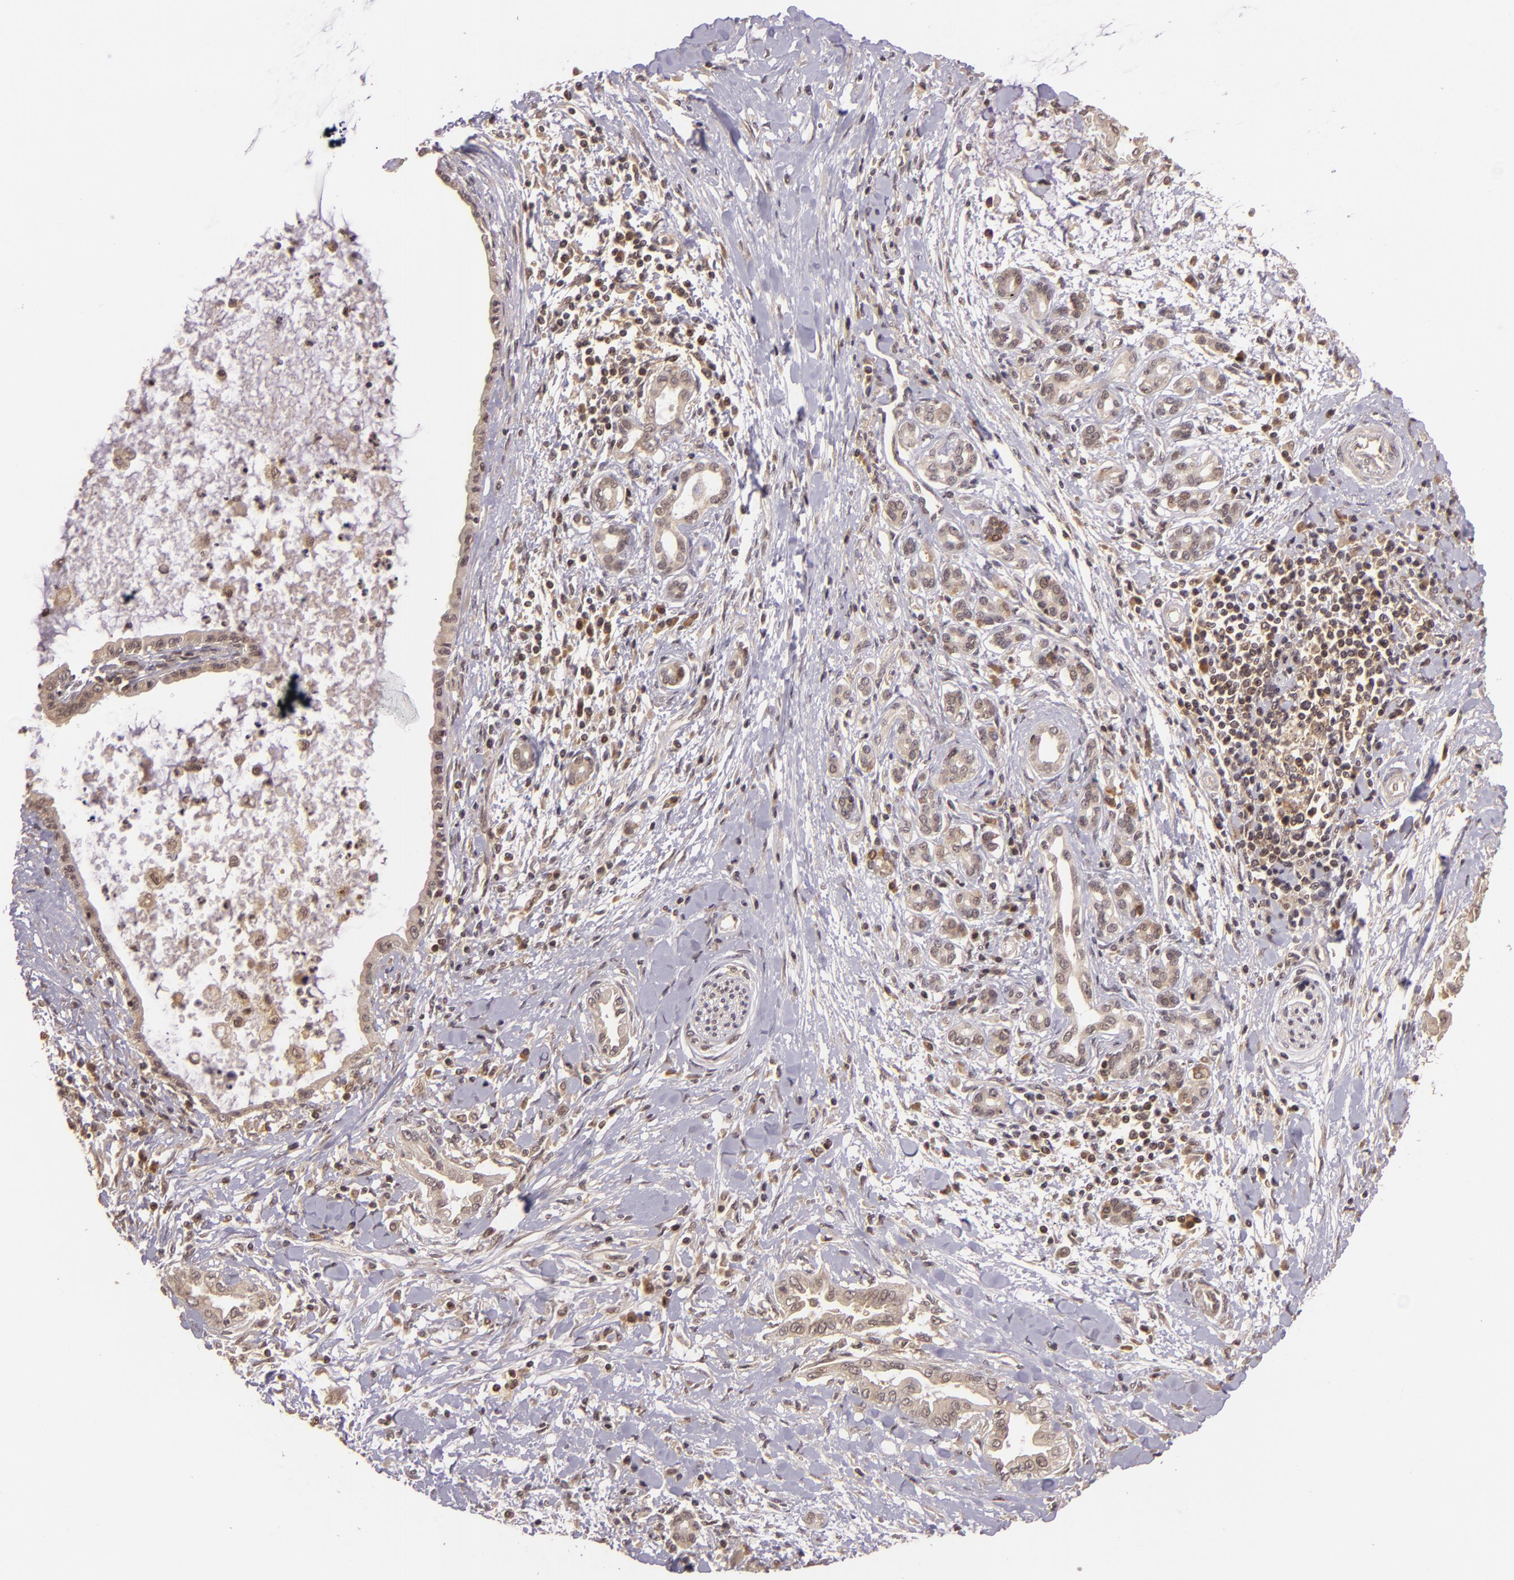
{"staining": {"intensity": "weak", "quantity": "<25%", "location": "nuclear"}, "tissue": "pancreatic cancer", "cell_type": "Tumor cells", "image_type": "cancer", "snomed": [{"axis": "morphology", "description": "Adenocarcinoma, NOS"}, {"axis": "topography", "description": "Pancreas"}], "caption": "Tumor cells are negative for protein expression in human pancreatic adenocarcinoma.", "gene": "TXNRD2", "patient": {"sex": "female", "age": 64}}